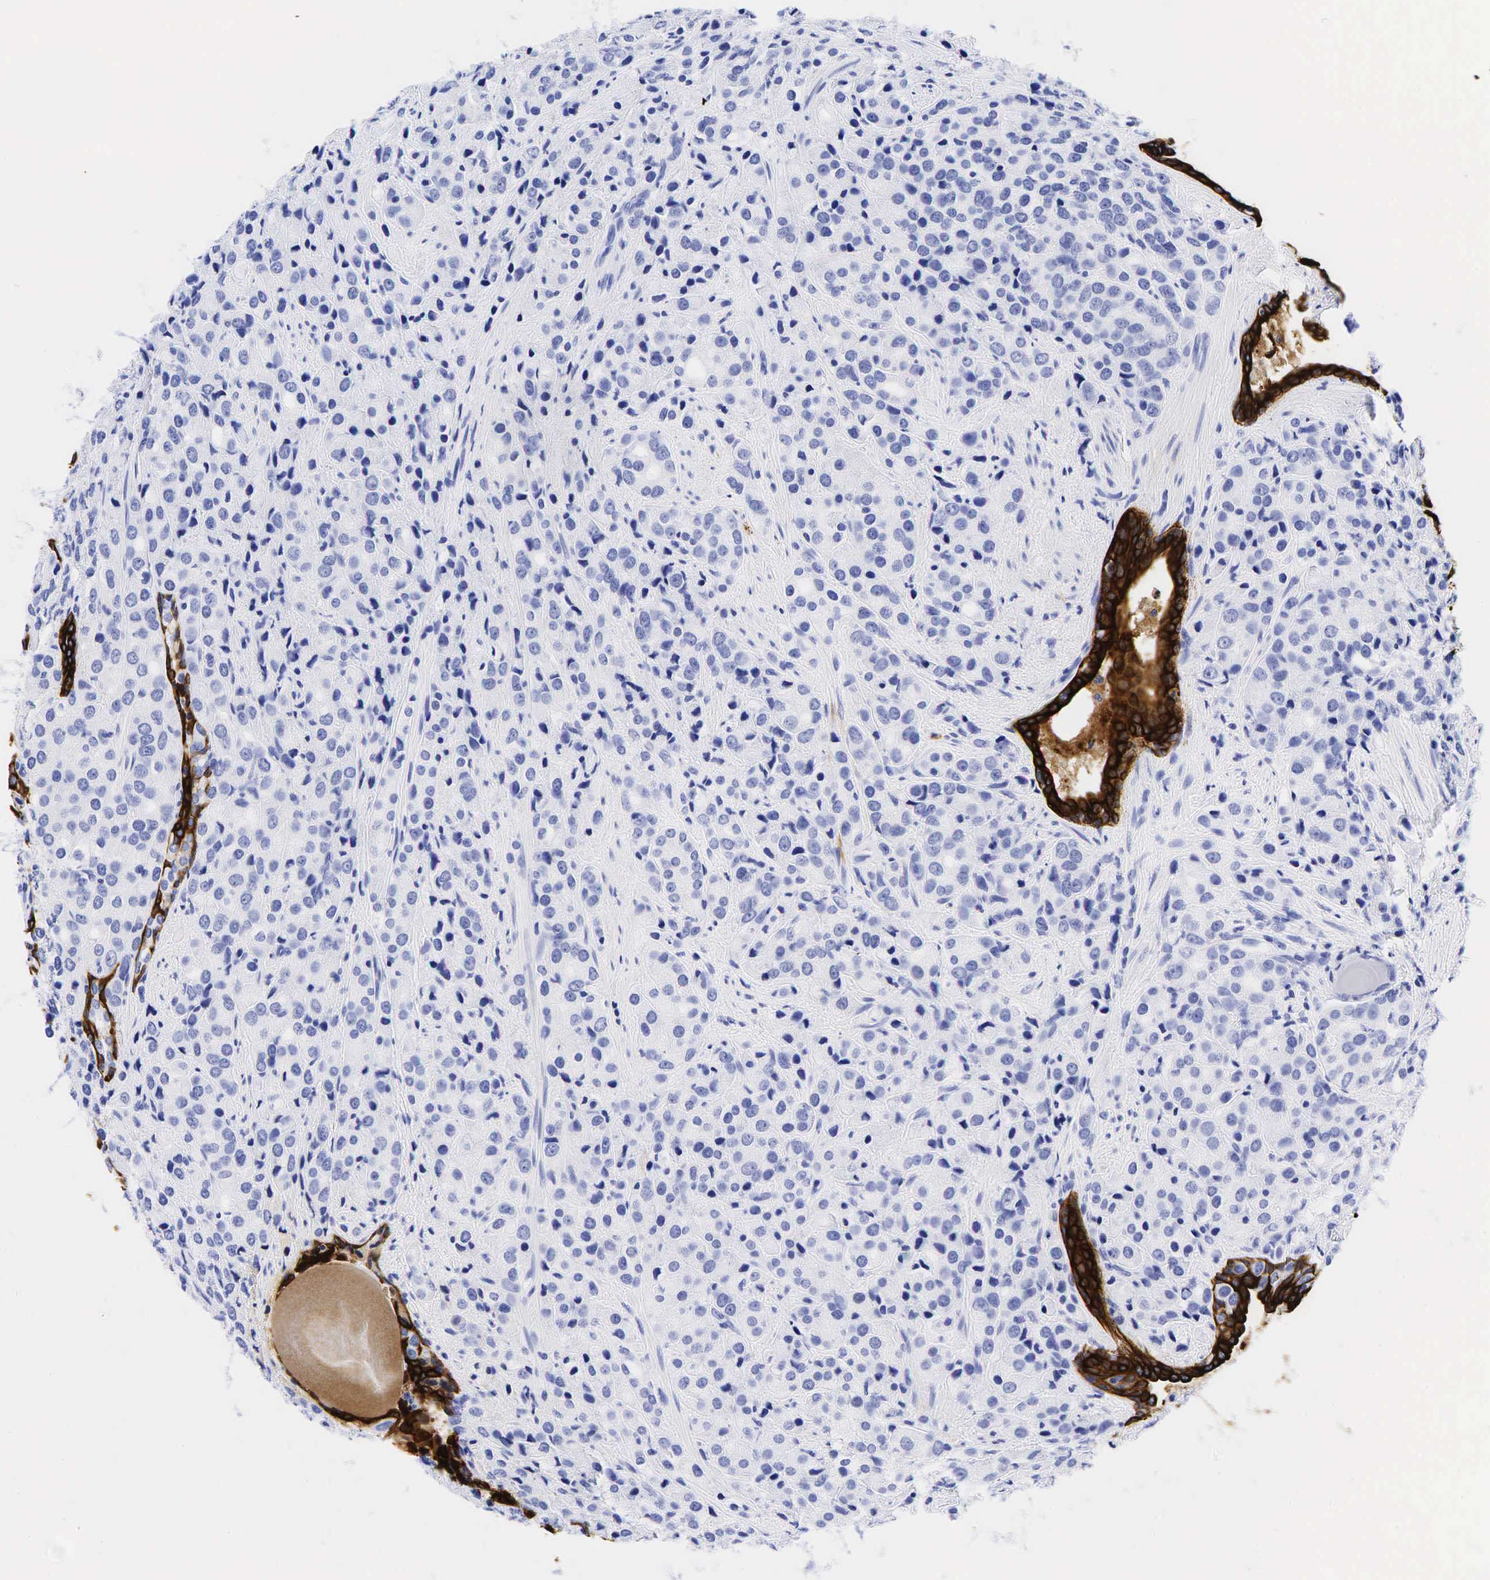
{"staining": {"intensity": "strong", "quantity": ">75%", "location": "cytoplasmic/membranous"}, "tissue": "prostate cancer", "cell_type": "Tumor cells", "image_type": "cancer", "snomed": [{"axis": "morphology", "description": "Adenocarcinoma, Medium grade"}, {"axis": "topography", "description": "Prostate"}], "caption": "Protein analysis of adenocarcinoma (medium-grade) (prostate) tissue reveals strong cytoplasmic/membranous staining in about >75% of tumor cells.", "gene": "KRT7", "patient": {"sex": "male", "age": 70}}